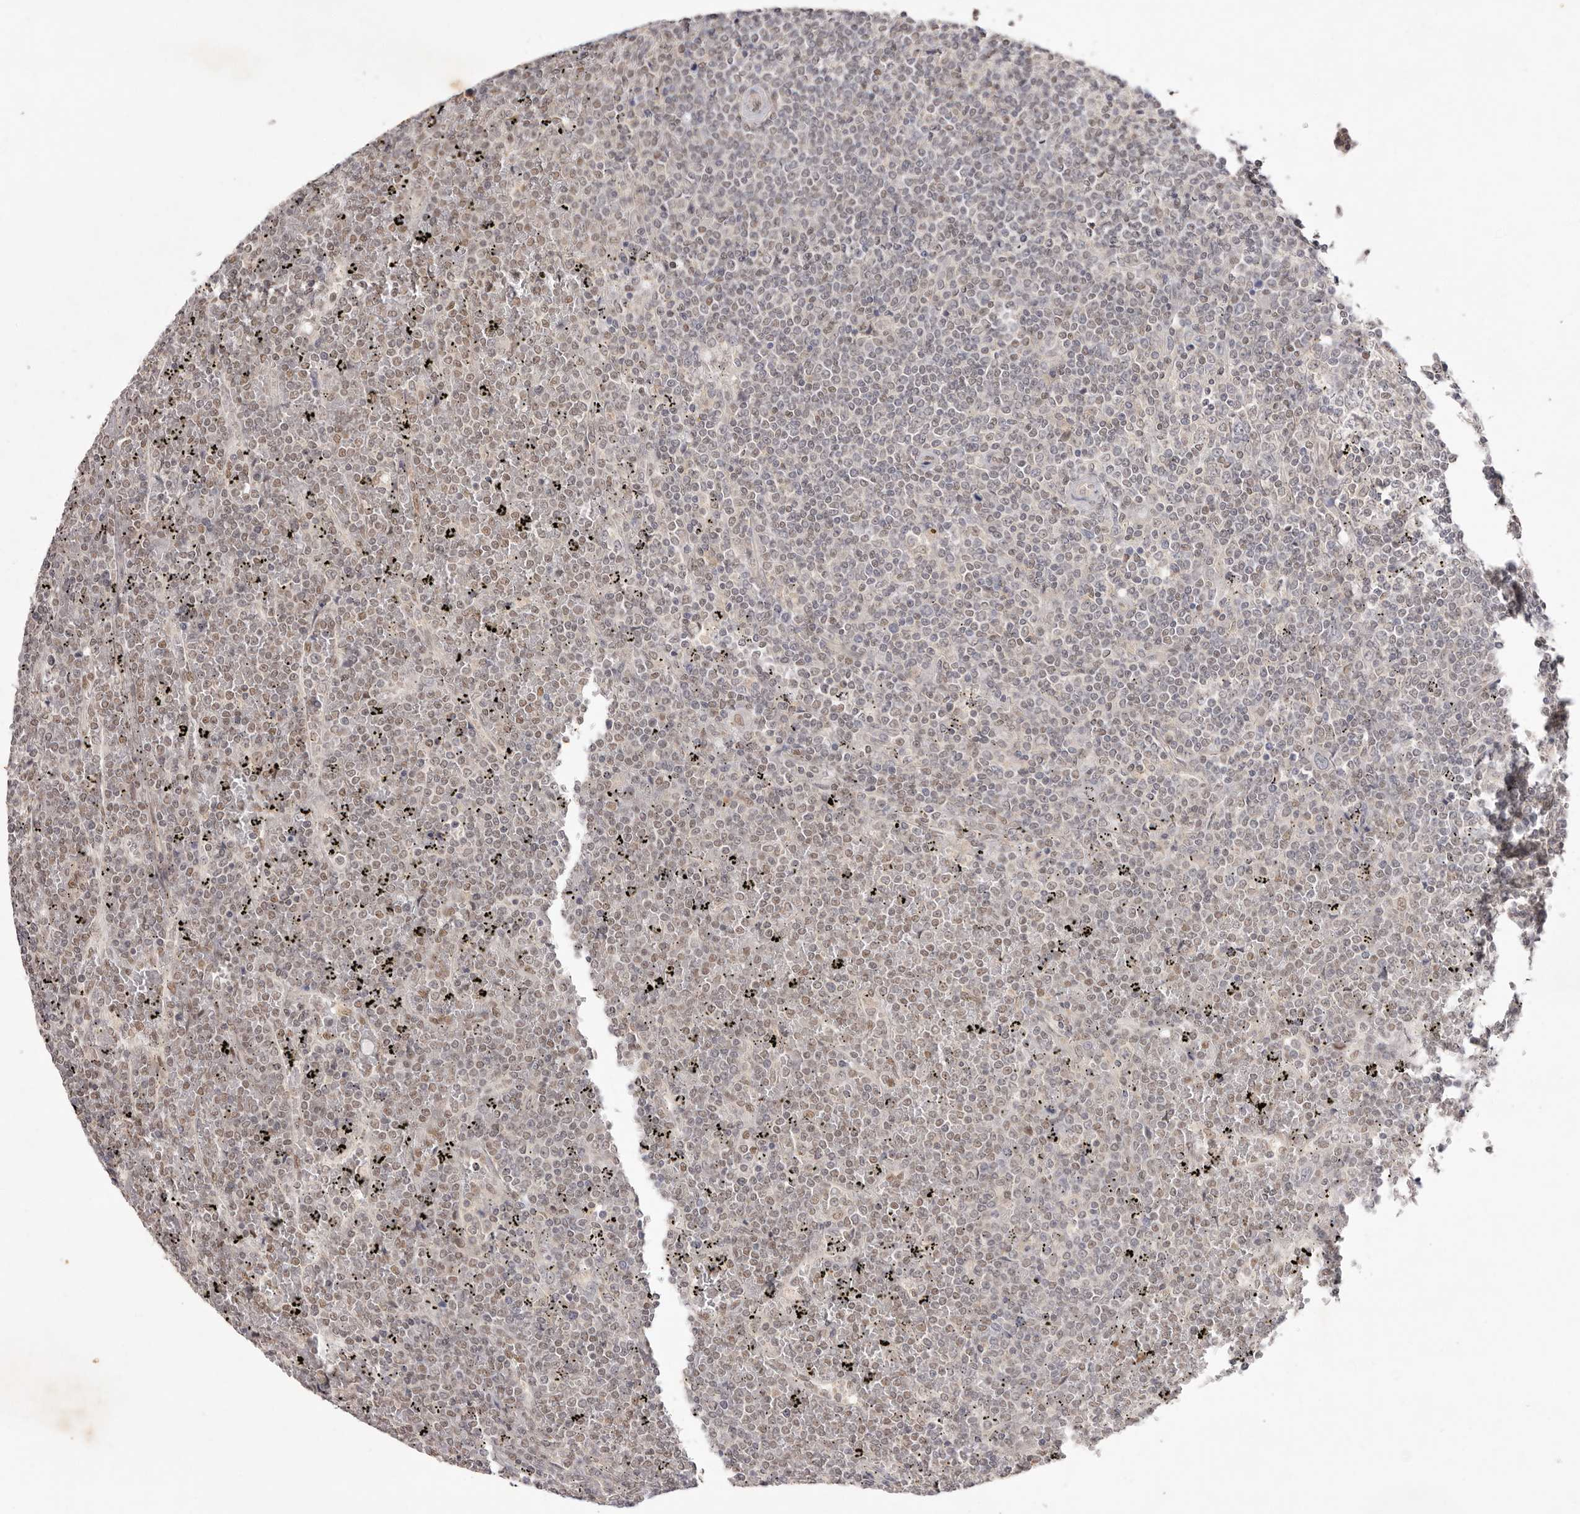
{"staining": {"intensity": "weak", "quantity": "25%-75%", "location": "nuclear"}, "tissue": "lymphoma", "cell_type": "Tumor cells", "image_type": "cancer", "snomed": [{"axis": "morphology", "description": "Malignant lymphoma, non-Hodgkin's type, Low grade"}, {"axis": "topography", "description": "Spleen"}], "caption": "Human lymphoma stained with a protein marker demonstrates weak staining in tumor cells.", "gene": "TADA1", "patient": {"sex": "female", "age": 19}}